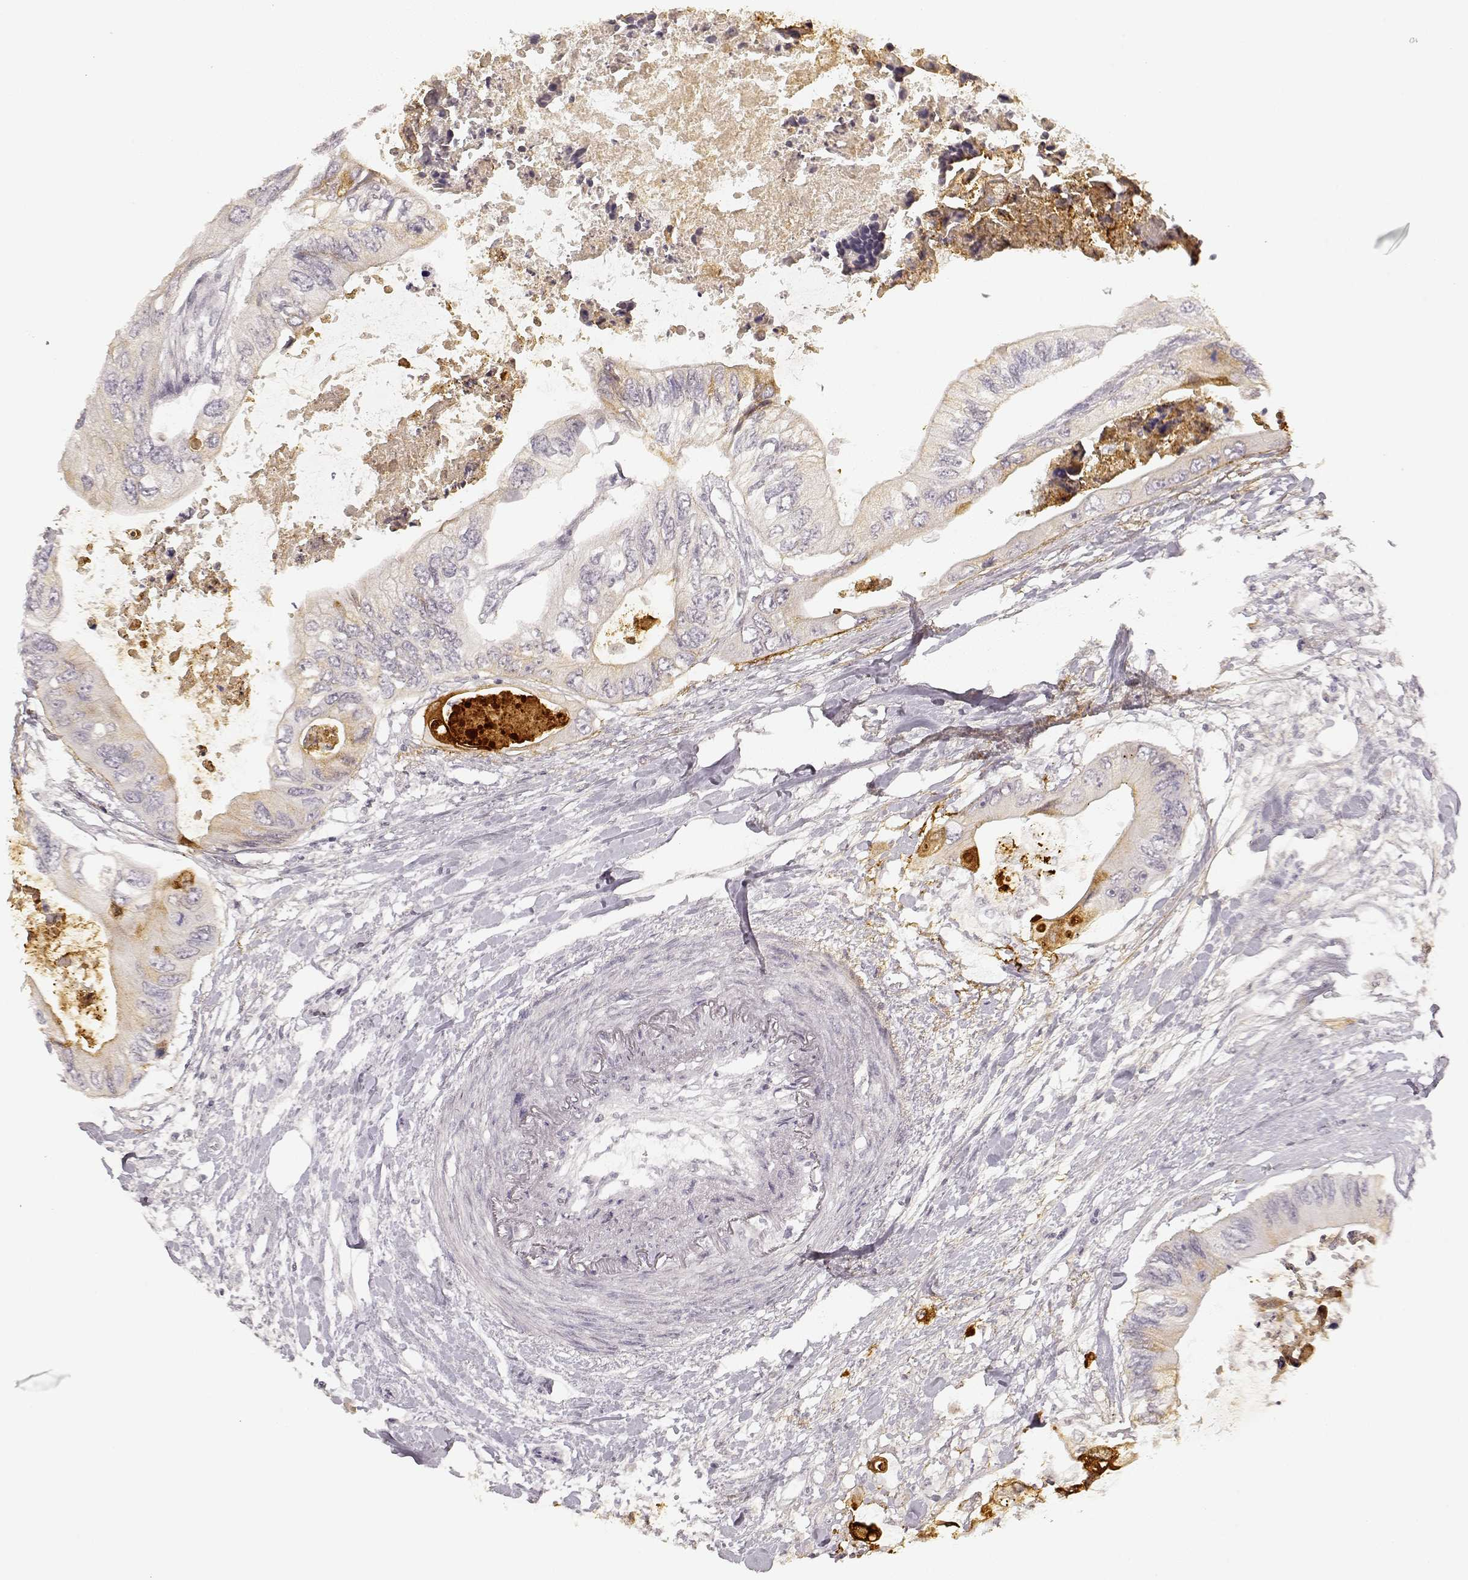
{"staining": {"intensity": "moderate", "quantity": "25%-75%", "location": "cytoplasmic/membranous"}, "tissue": "colorectal cancer", "cell_type": "Tumor cells", "image_type": "cancer", "snomed": [{"axis": "morphology", "description": "Adenocarcinoma, NOS"}, {"axis": "topography", "description": "Rectum"}], "caption": "Tumor cells exhibit medium levels of moderate cytoplasmic/membranous staining in approximately 25%-75% of cells in colorectal adenocarcinoma.", "gene": "LAMC2", "patient": {"sex": "male", "age": 63}}